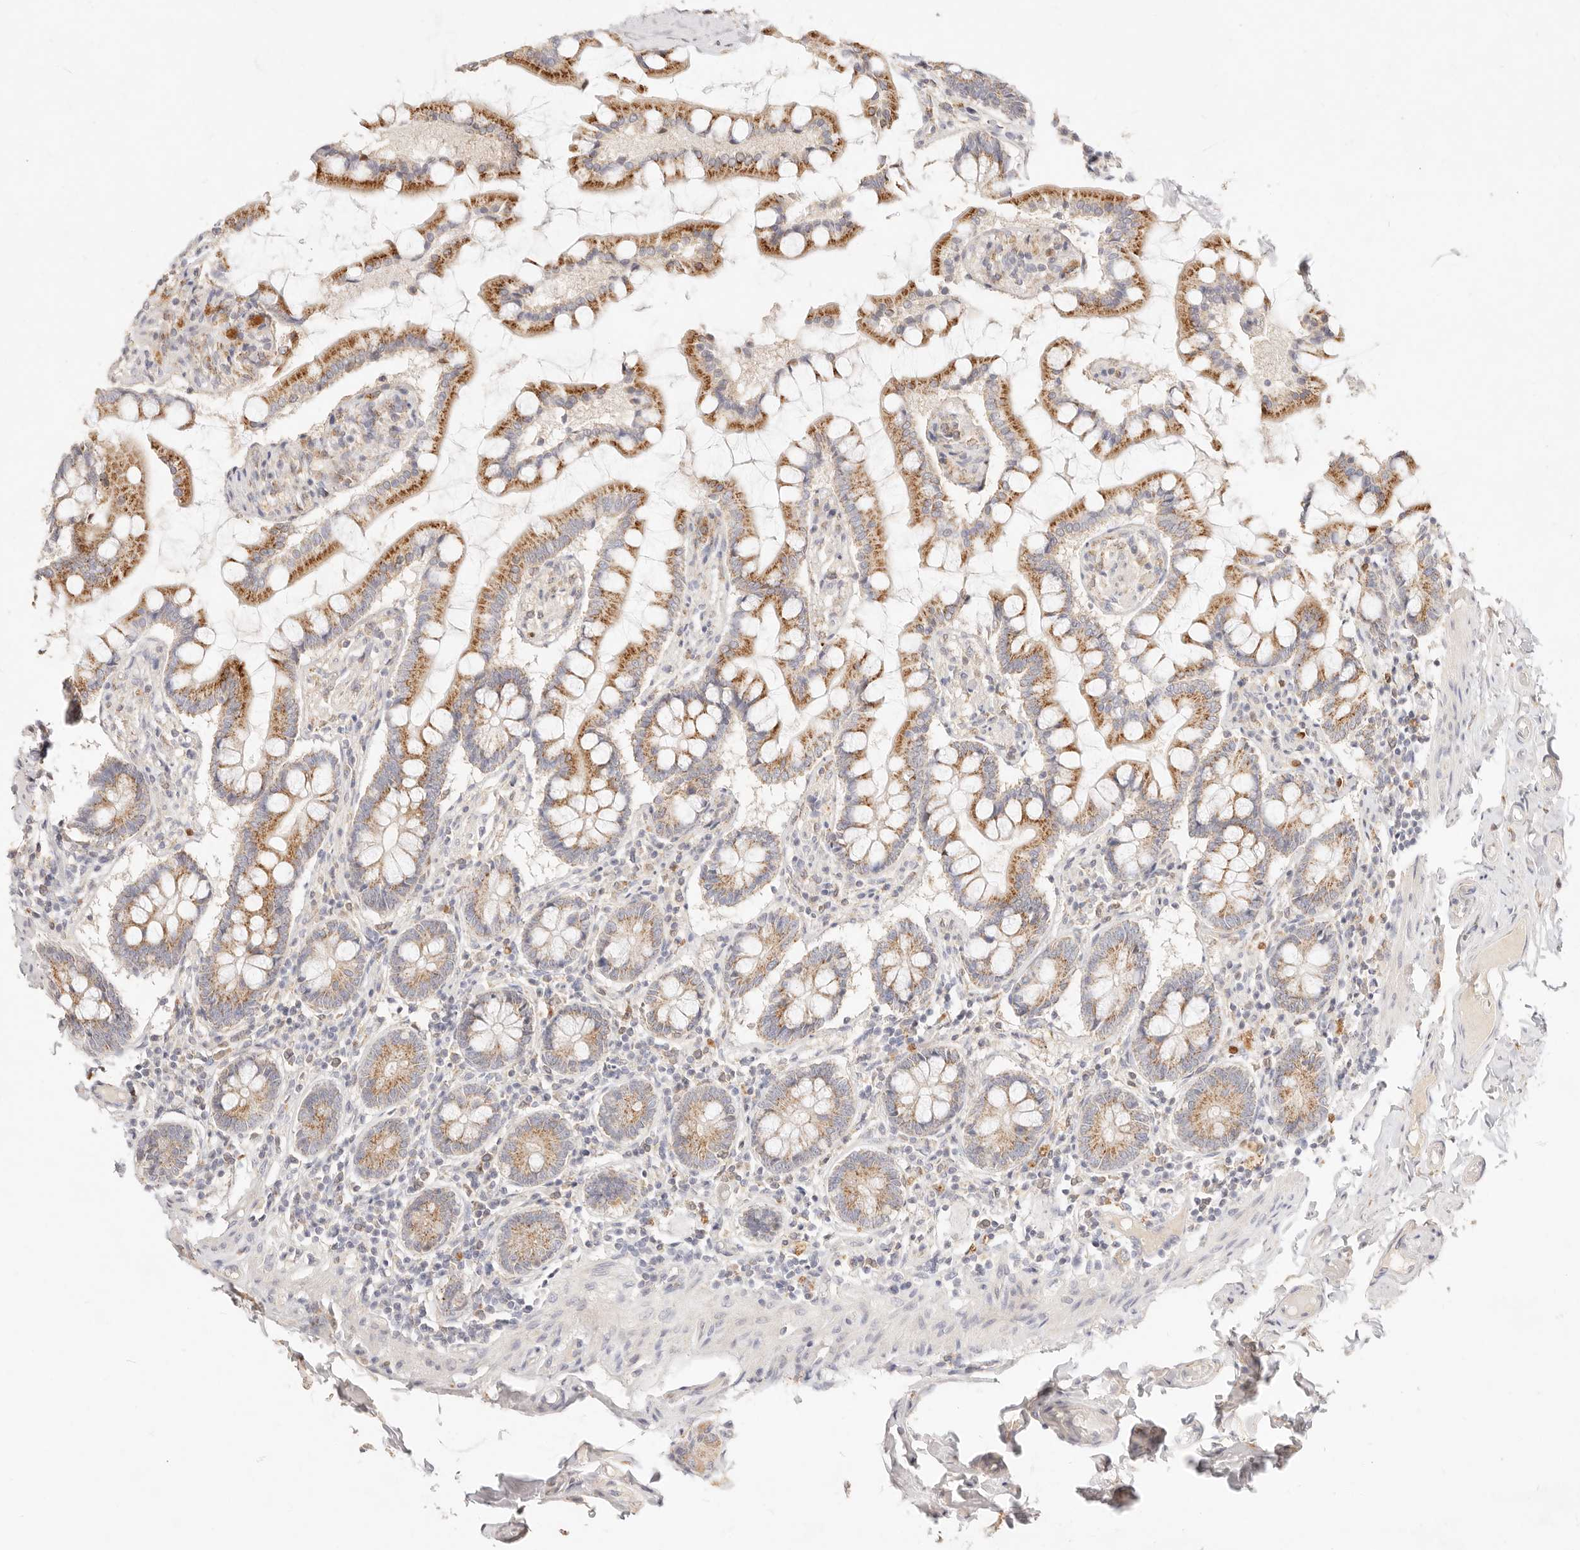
{"staining": {"intensity": "moderate", "quantity": ">75%", "location": "cytoplasmic/membranous"}, "tissue": "small intestine", "cell_type": "Glandular cells", "image_type": "normal", "snomed": [{"axis": "morphology", "description": "Normal tissue, NOS"}, {"axis": "topography", "description": "Small intestine"}], "caption": "An image showing moderate cytoplasmic/membranous expression in about >75% of glandular cells in unremarkable small intestine, as visualized by brown immunohistochemical staining.", "gene": "ACOX1", "patient": {"sex": "male", "age": 41}}